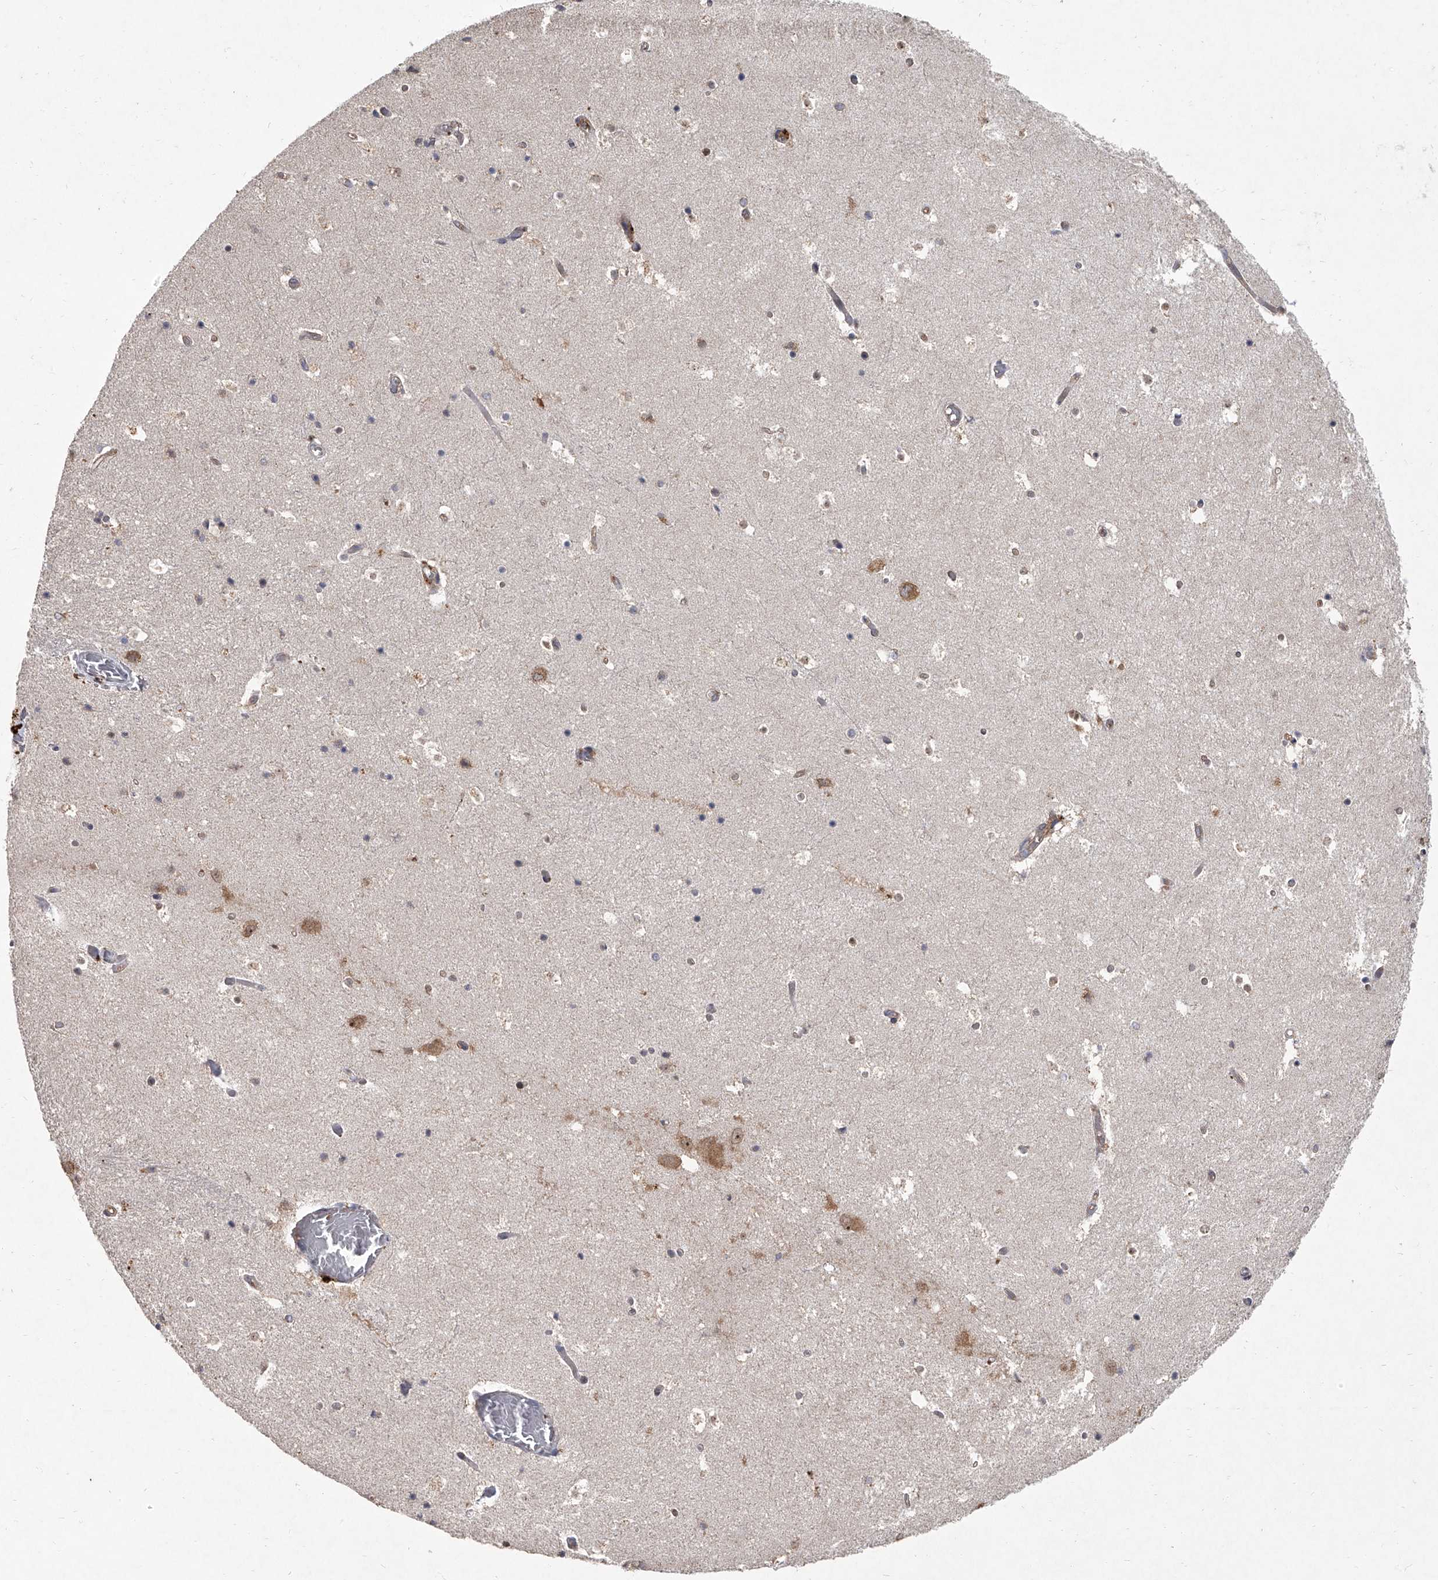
{"staining": {"intensity": "negative", "quantity": "none", "location": "none"}, "tissue": "hippocampus", "cell_type": "Glial cells", "image_type": "normal", "snomed": [{"axis": "morphology", "description": "Normal tissue, NOS"}, {"axis": "topography", "description": "Hippocampus"}], "caption": "Immunohistochemistry (IHC) of benign human hippocampus demonstrates no staining in glial cells.", "gene": "EIF2S2", "patient": {"sex": "female", "age": 52}}